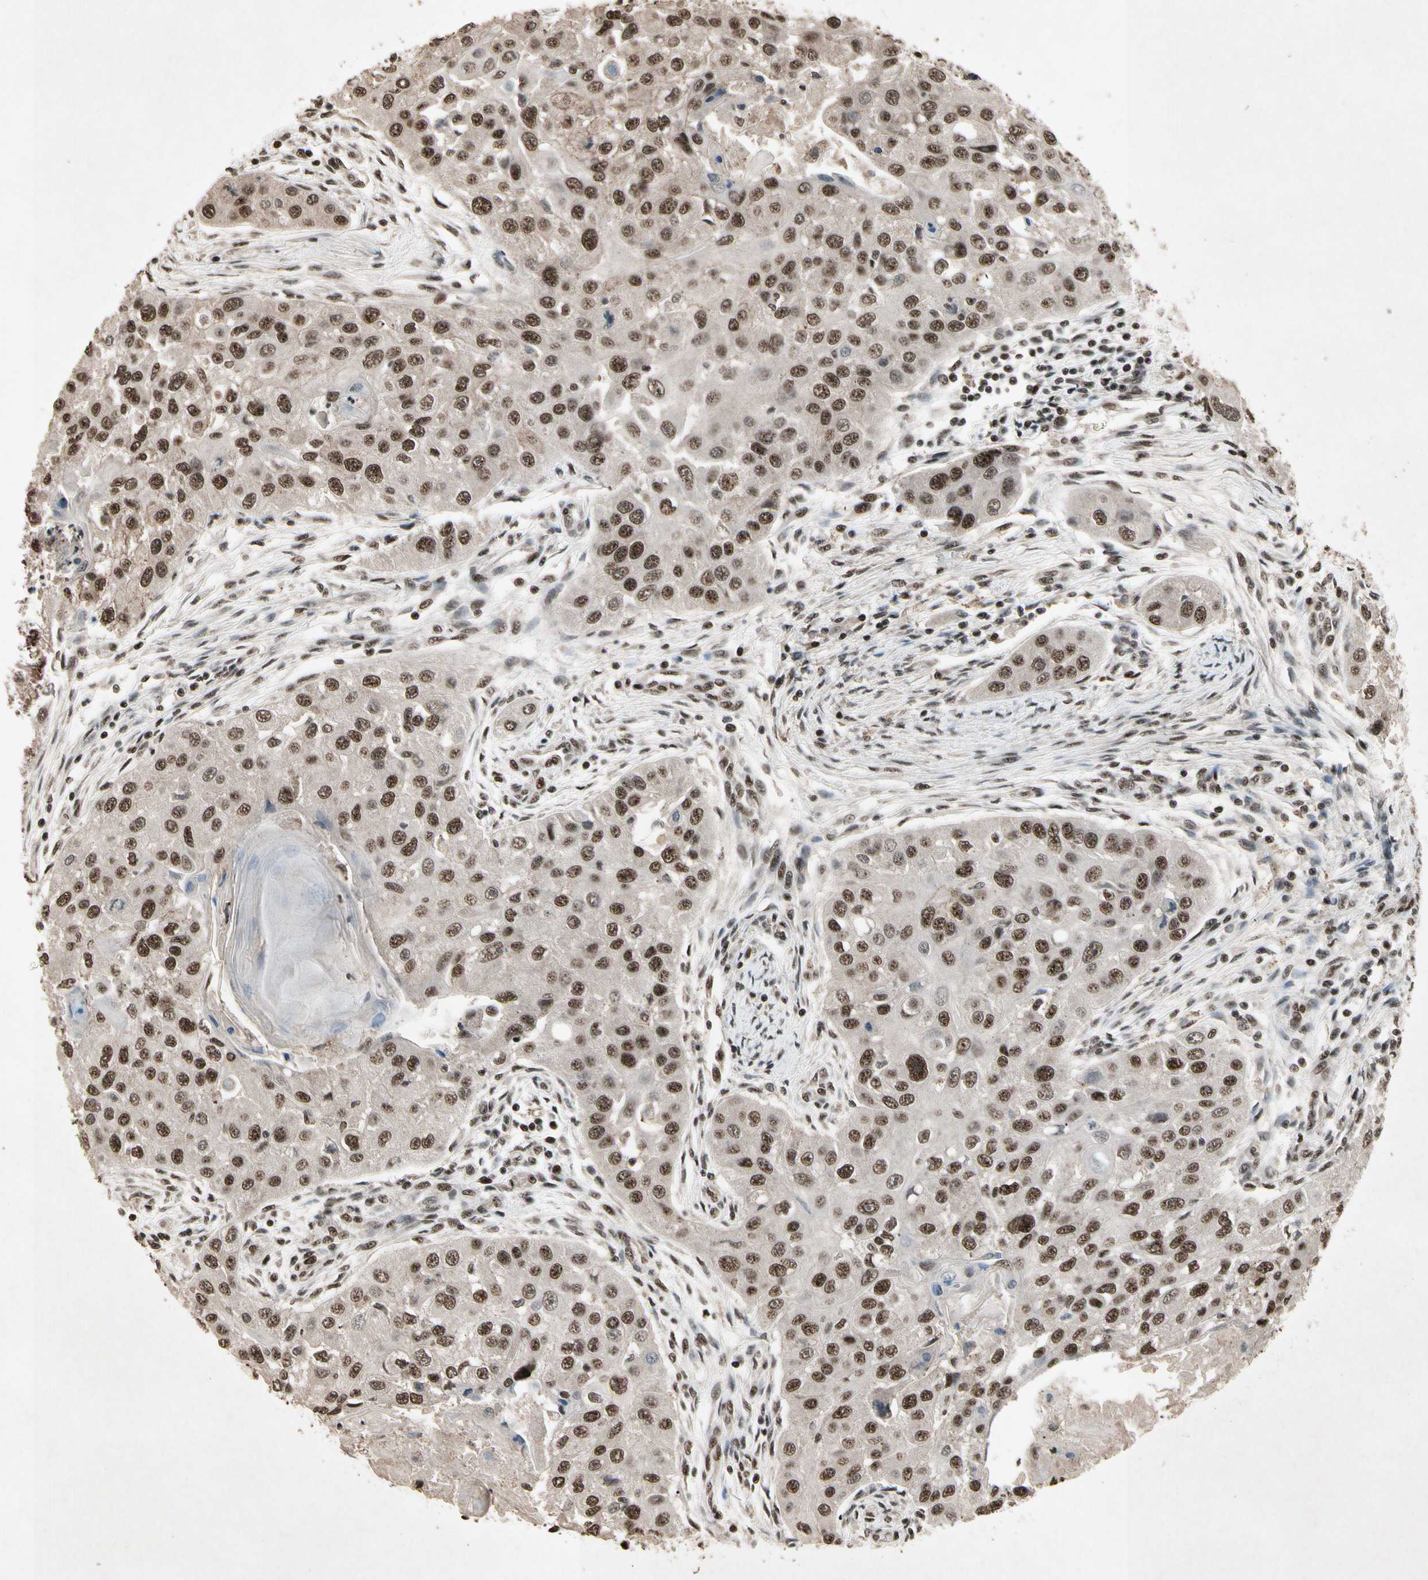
{"staining": {"intensity": "strong", "quantity": ">75%", "location": "nuclear"}, "tissue": "head and neck cancer", "cell_type": "Tumor cells", "image_type": "cancer", "snomed": [{"axis": "morphology", "description": "Normal tissue, NOS"}, {"axis": "morphology", "description": "Squamous cell carcinoma, NOS"}, {"axis": "topography", "description": "Skeletal muscle"}, {"axis": "topography", "description": "Head-Neck"}], "caption": "The photomicrograph reveals staining of head and neck cancer (squamous cell carcinoma), revealing strong nuclear protein expression (brown color) within tumor cells.", "gene": "TBX2", "patient": {"sex": "male", "age": 51}}